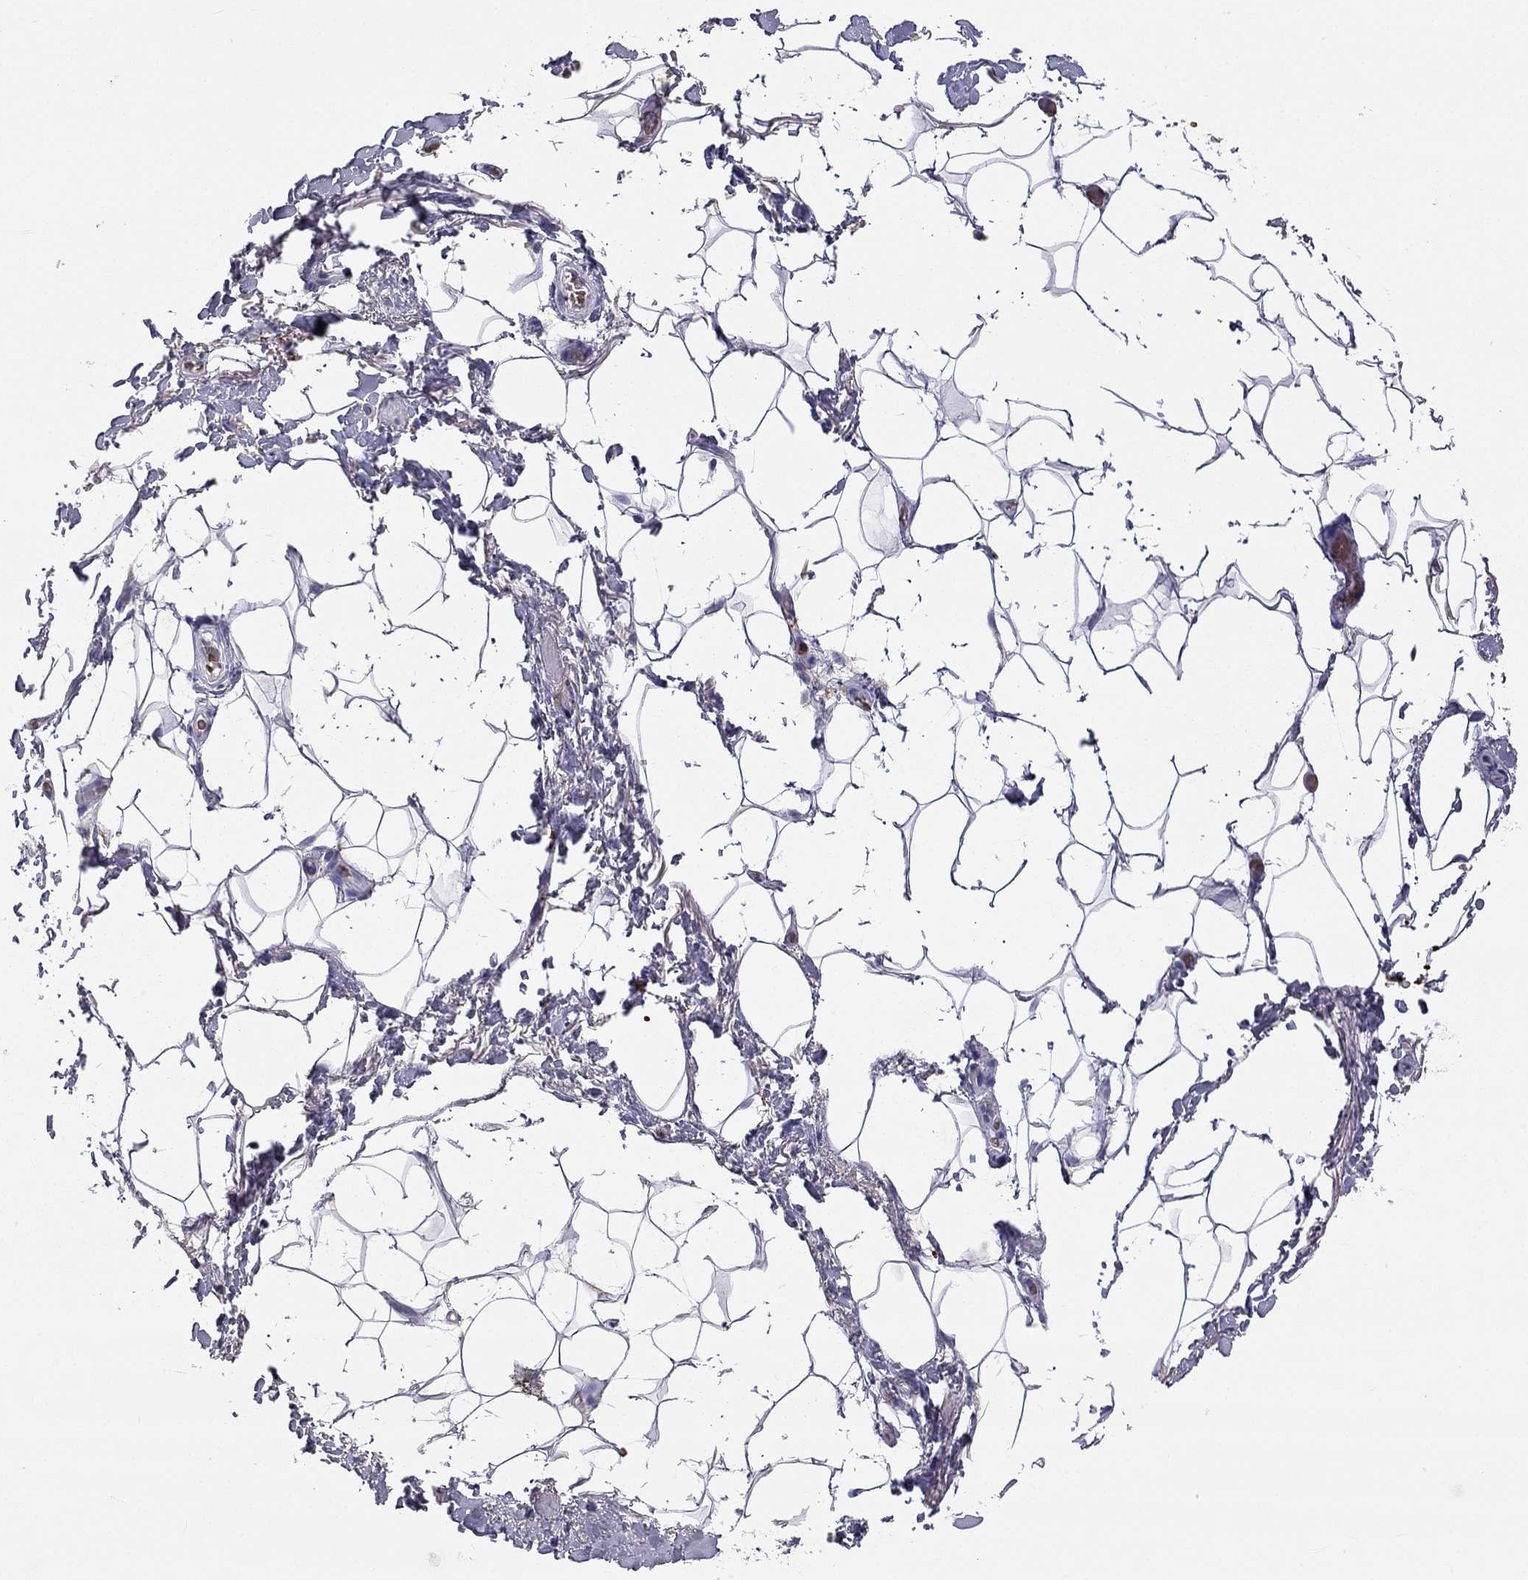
{"staining": {"intensity": "negative", "quantity": "none", "location": "none"}, "tissue": "adipose tissue", "cell_type": "Adipocytes", "image_type": "normal", "snomed": [{"axis": "morphology", "description": "Normal tissue, NOS"}, {"axis": "topography", "description": "Anal"}, {"axis": "topography", "description": "Peripheral nerve tissue"}], "caption": "High magnification brightfield microscopy of normal adipose tissue stained with DAB (brown) and counterstained with hematoxylin (blue): adipocytes show no significant staining.", "gene": "RHCE", "patient": {"sex": "male", "age": 53}}